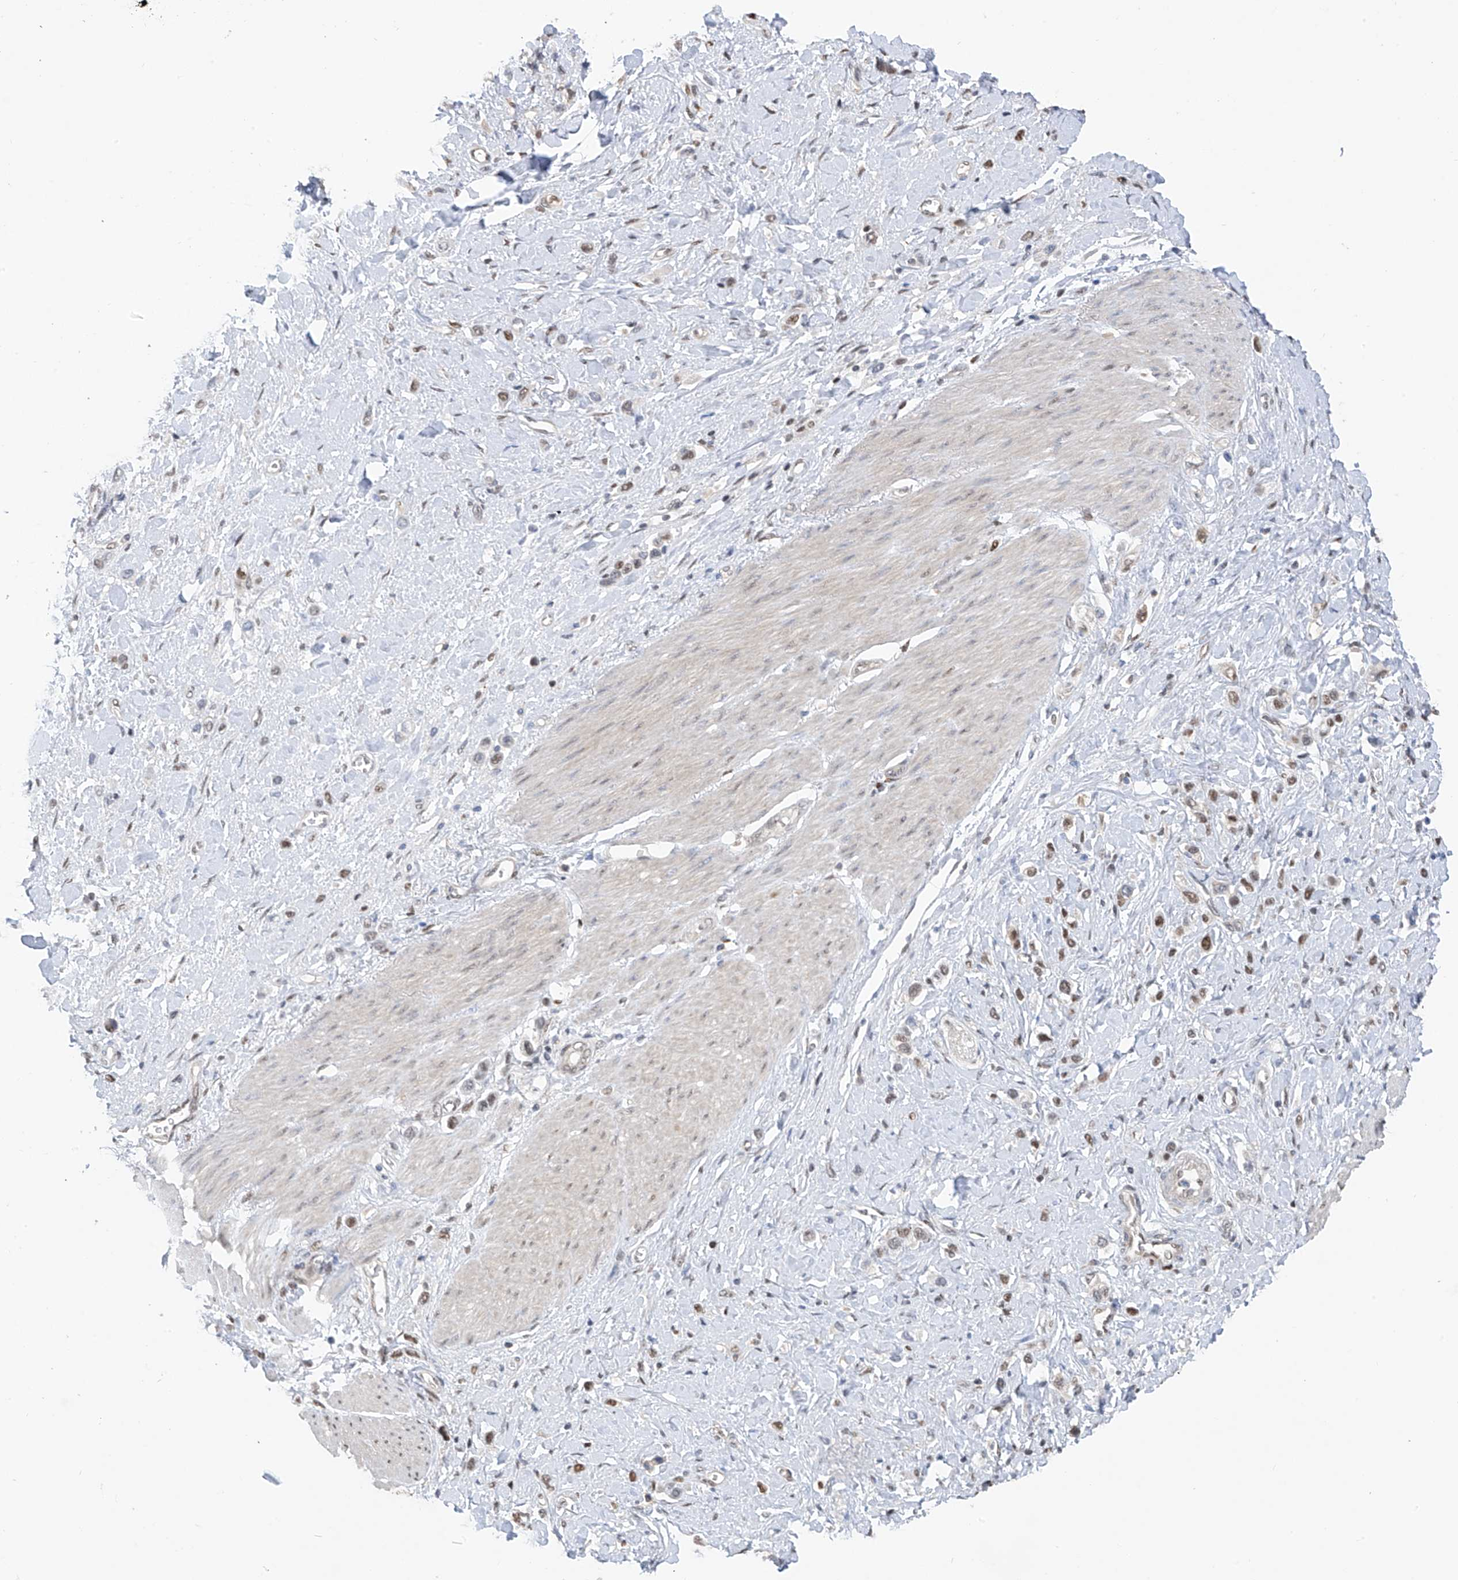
{"staining": {"intensity": "weak", "quantity": "<25%", "location": "nuclear"}, "tissue": "stomach cancer", "cell_type": "Tumor cells", "image_type": "cancer", "snomed": [{"axis": "morphology", "description": "Normal tissue, NOS"}, {"axis": "morphology", "description": "Adenocarcinoma, NOS"}, {"axis": "topography", "description": "Stomach, upper"}, {"axis": "topography", "description": "Stomach"}], "caption": "Stomach cancer was stained to show a protein in brown. There is no significant positivity in tumor cells.", "gene": "PMM1", "patient": {"sex": "female", "age": 65}}